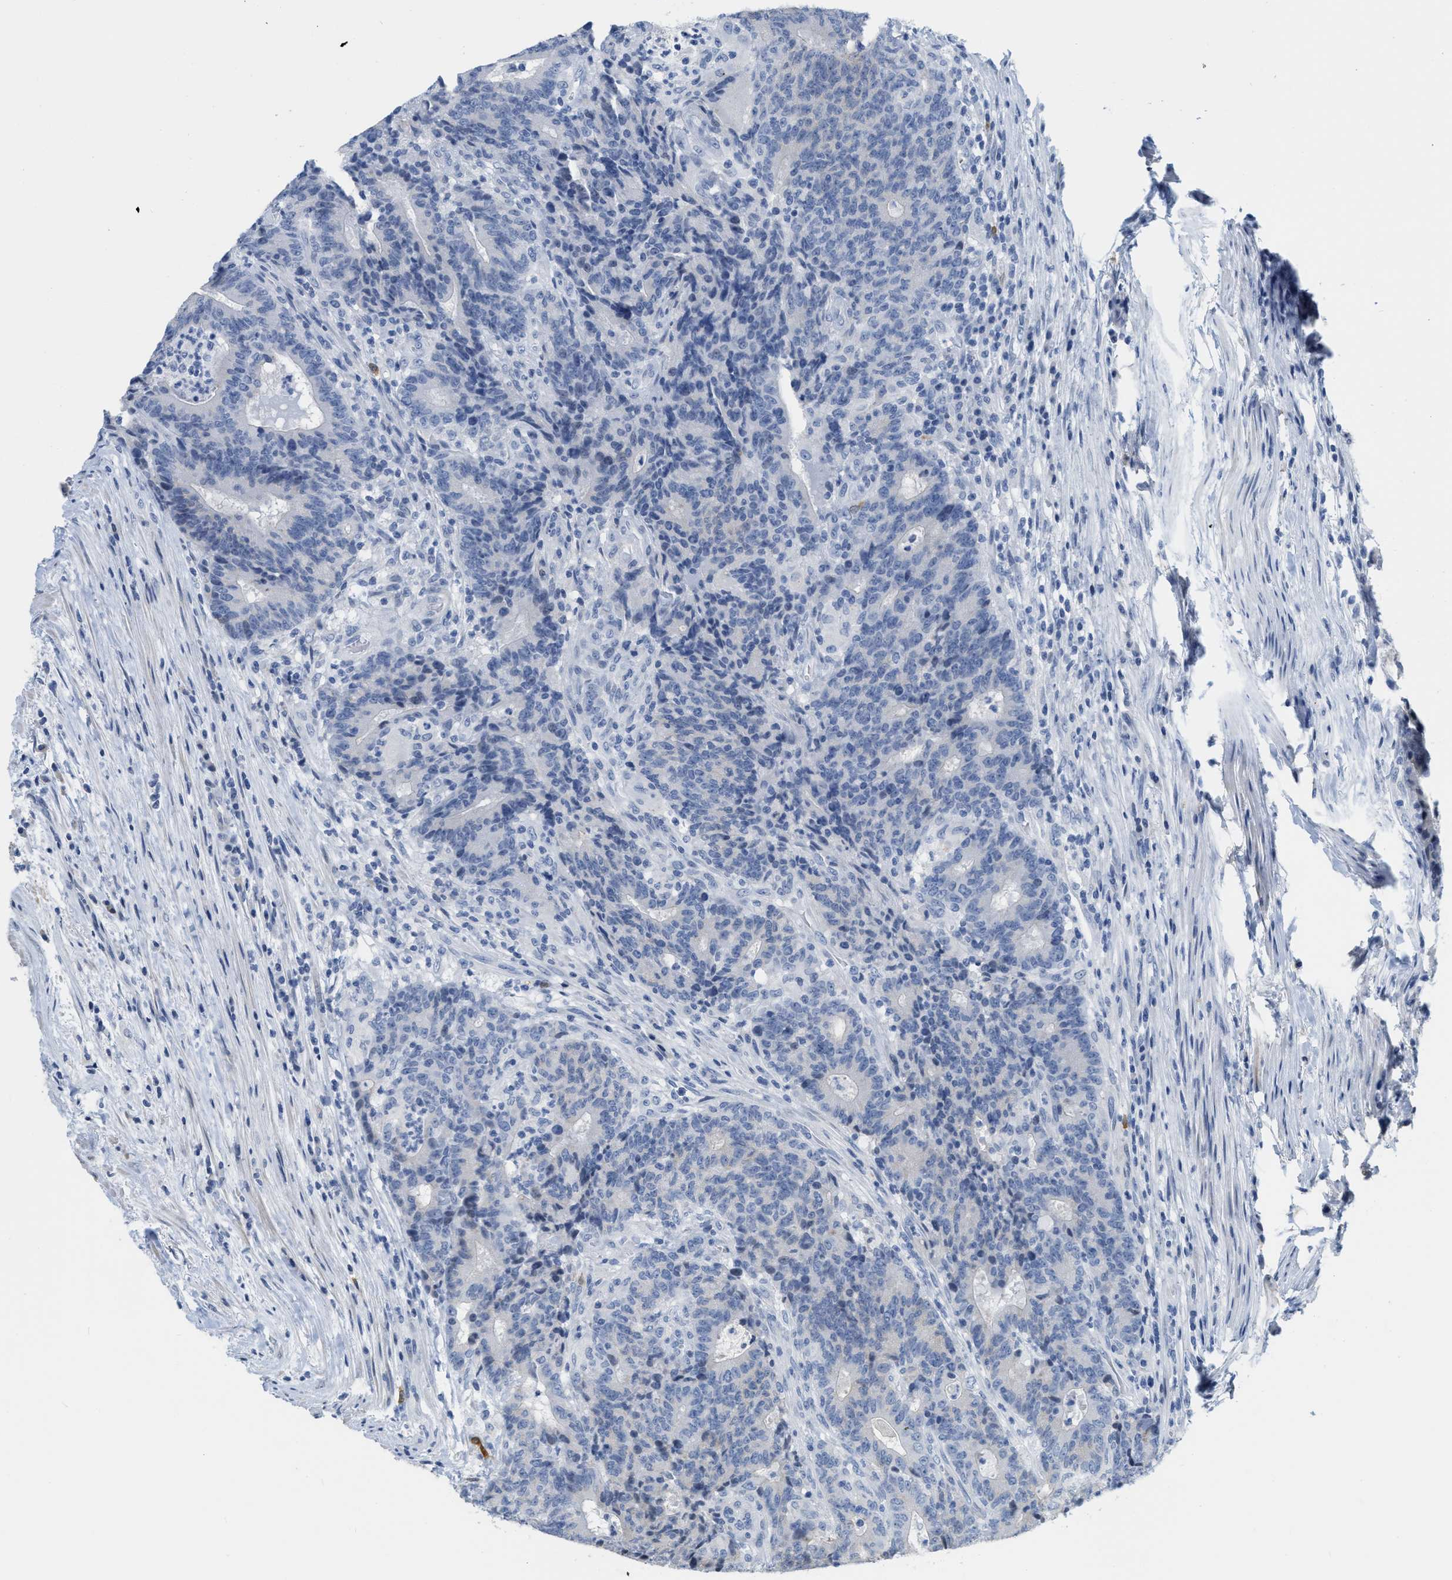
{"staining": {"intensity": "negative", "quantity": "none", "location": "none"}, "tissue": "colorectal cancer", "cell_type": "Tumor cells", "image_type": "cancer", "snomed": [{"axis": "morphology", "description": "Normal tissue, NOS"}, {"axis": "morphology", "description": "Adenocarcinoma, NOS"}, {"axis": "topography", "description": "Colon"}], "caption": "Adenocarcinoma (colorectal) stained for a protein using immunohistochemistry (IHC) demonstrates no staining tumor cells.", "gene": "CRYM", "patient": {"sex": "female", "age": 75}}